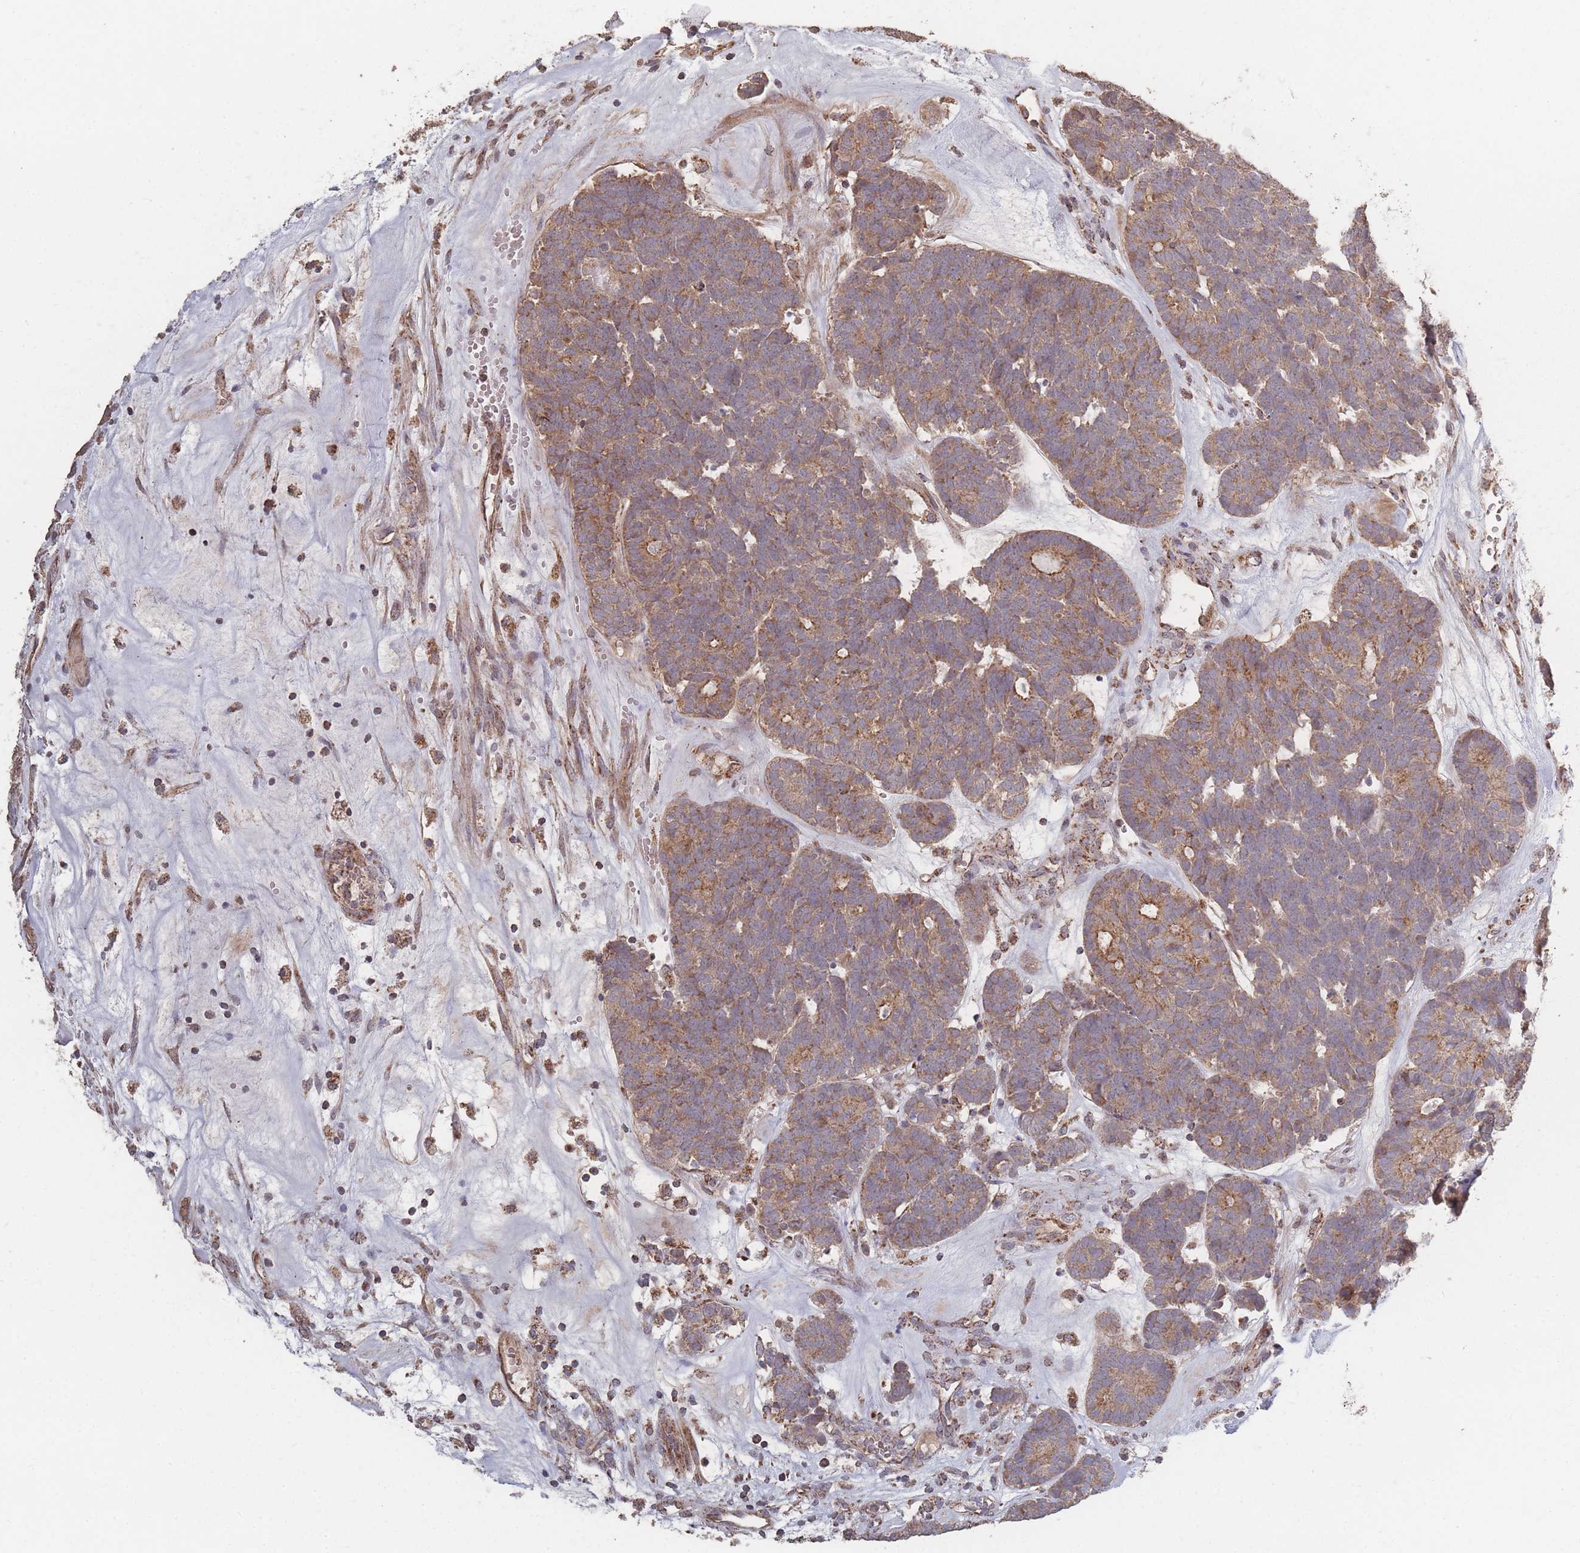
{"staining": {"intensity": "moderate", "quantity": ">75%", "location": "cytoplasmic/membranous"}, "tissue": "head and neck cancer", "cell_type": "Tumor cells", "image_type": "cancer", "snomed": [{"axis": "morphology", "description": "Adenocarcinoma, NOS"}, {"axis": "topography", "description": "Head-Neck"}], "caption": "About >75% of tumor cells in human adenocarcinoma (head and neck) display moderate cytoplasmic/membranous protein staining as visualized by brown immunohistochemical staining.", "gene": "LYRM7", "patient": {"sex": "female", "age": 81}}